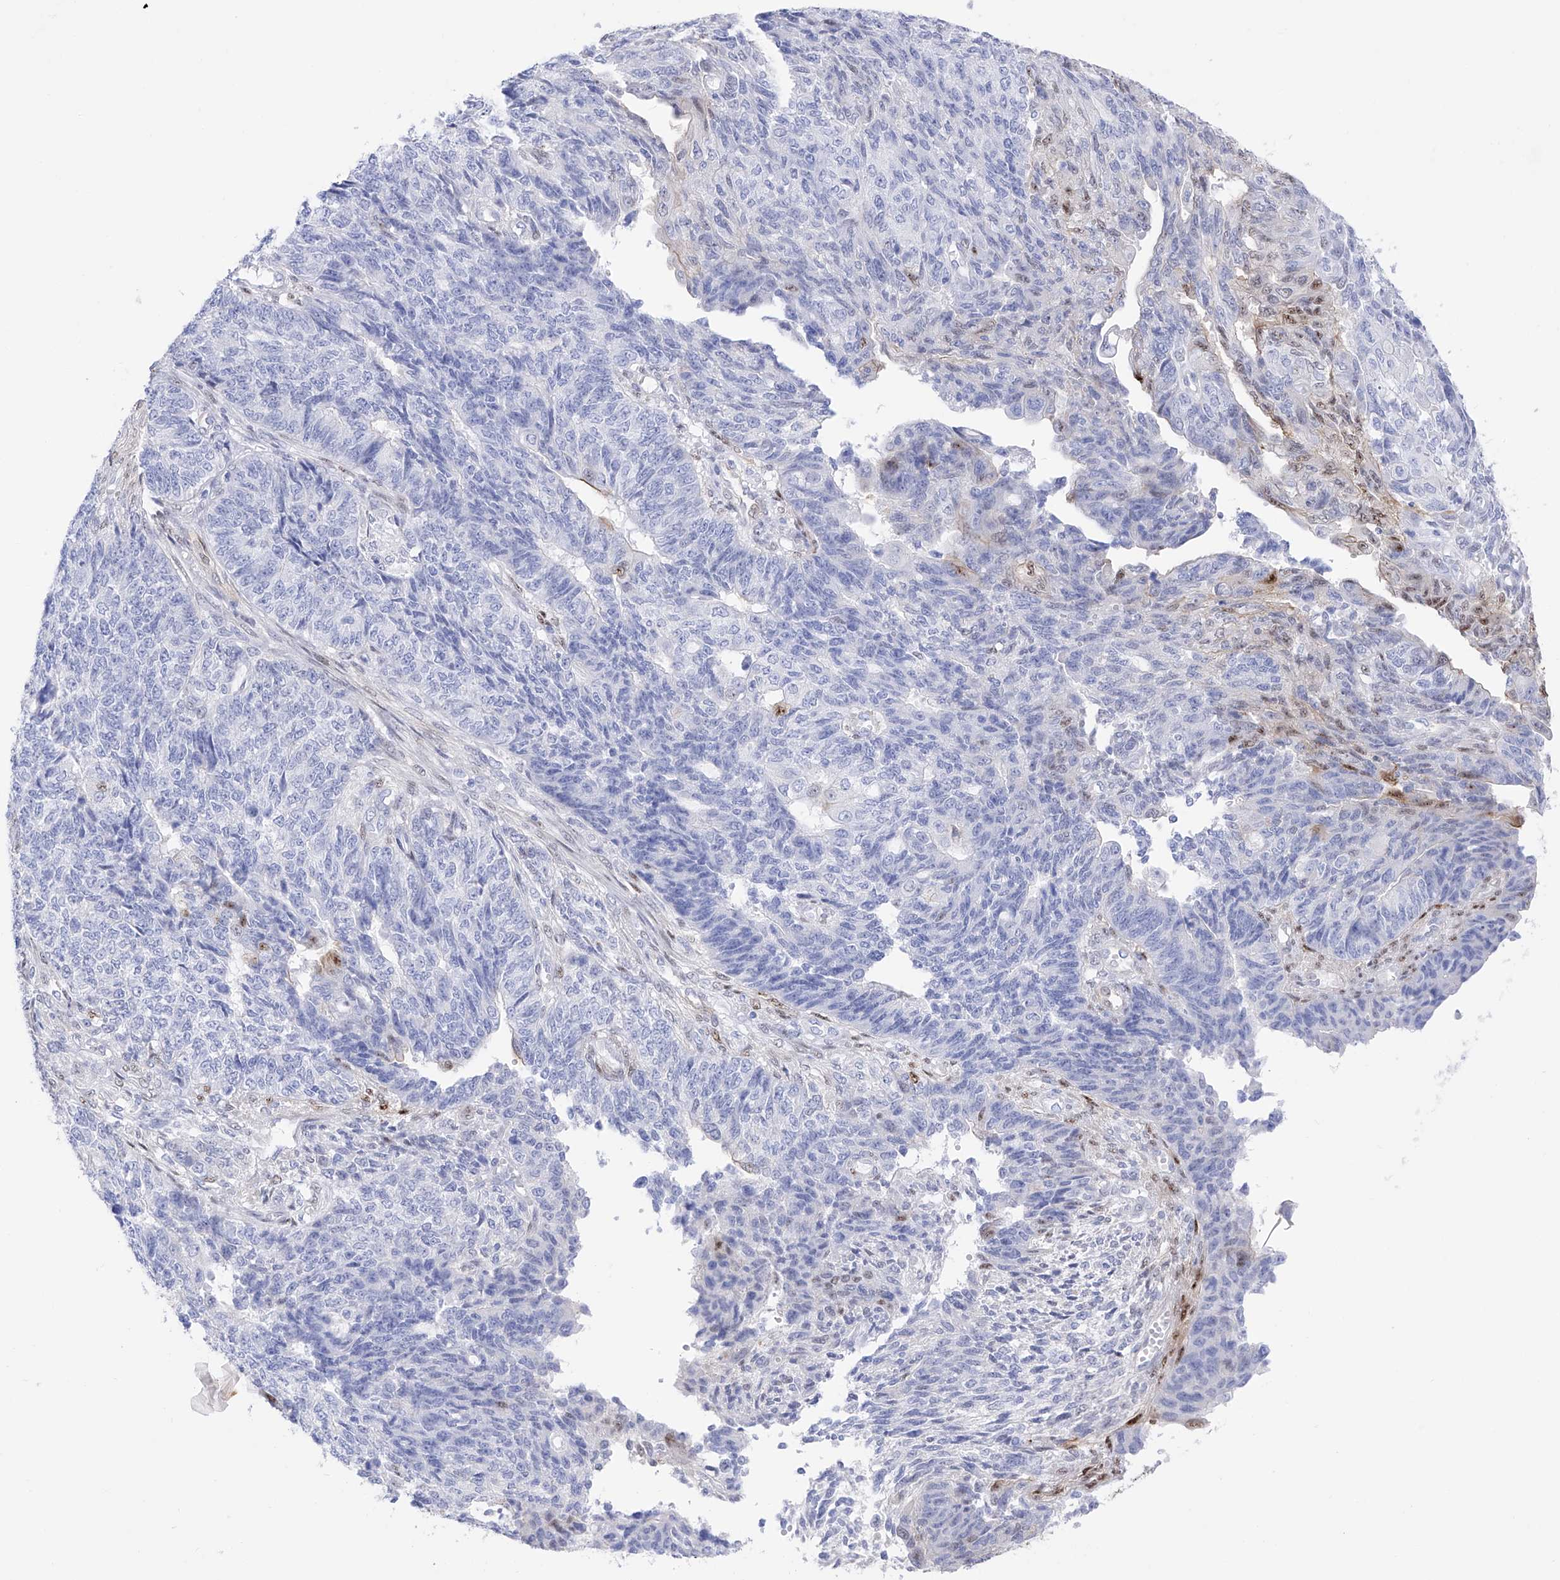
{"staining": {"intensity": "weak", "quantity": "<25%", "location": "nuclear"}, "tissue": "endometrial cancer", "cell_type": "Tumor cells", "image_type": "cancer", "snomed": [{"axis": "morphology", "description": "Adenocarcinoma, NOS"}, {"axis": "topography", "description": "Endometrium"}], "caption": "DAB immunohistochemical staining of endometrial adenocarcinoma reveals no significant expression in tumor cells.", "gene": "TRPC7", "patient": {"sex": "female", "age": 32}}